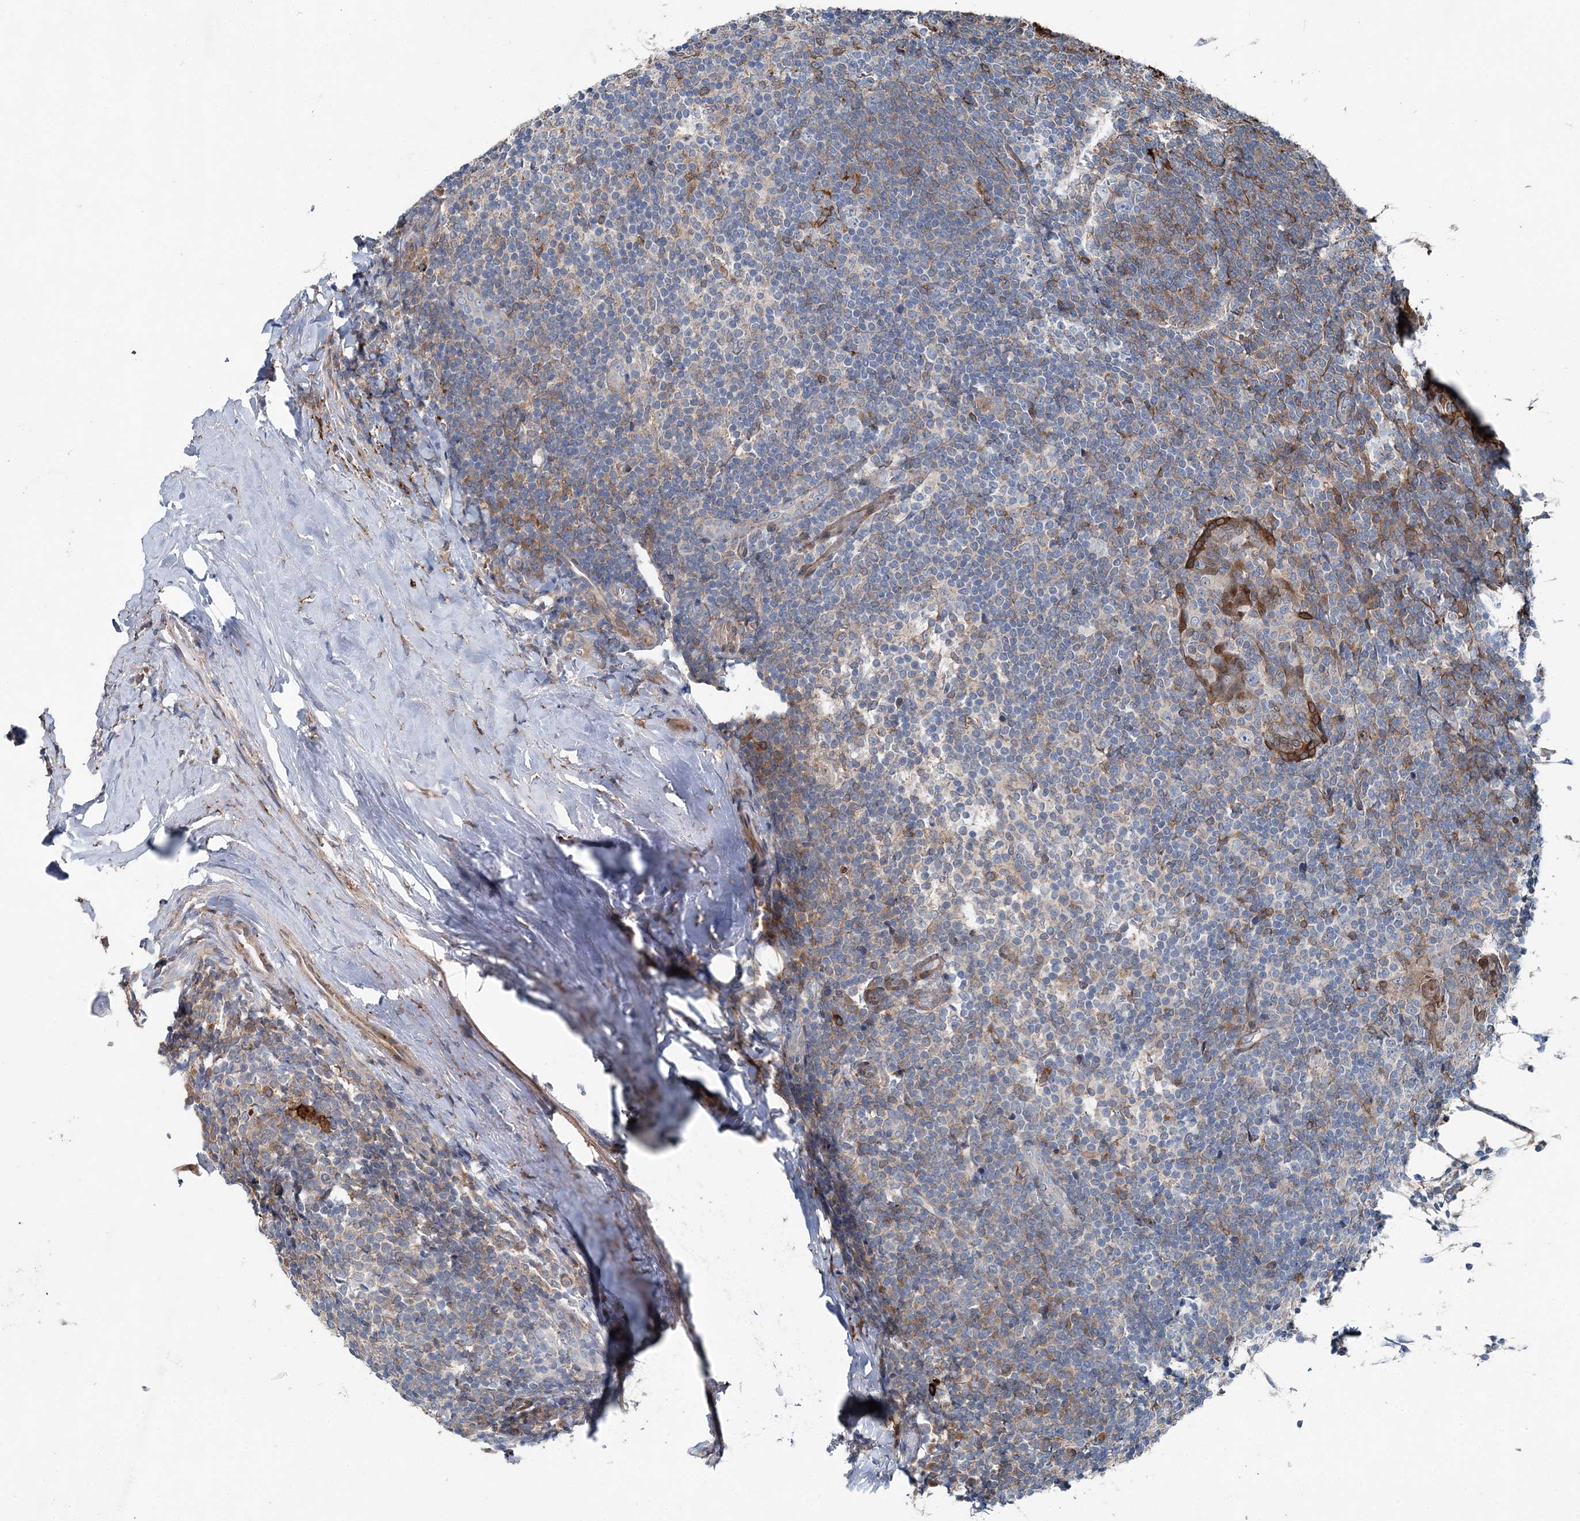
{"staining": {"intensity": "moderate", "quantity": "<25%", "location": "cytoplasmic/membranous"}, "tissue": "tonsil", "cell_type": "Germinal center cells", "image_type": "normal", "snomed": [{"axis": "morphology", "description": "Normal tissue, NOS"}, {"axis": "topography", "description": "Tonsil"}], "caption": "Tonsil stained with immunohistochemistry (IHC) reveals moderate cytoplasmic/membranous expression in about <25% of germinal center cells. (brown staining indicates protein expression, while blue staining denotes nuclei).", "gene": "SPOPL", "patient": {"sex": "male", "age": 37}}